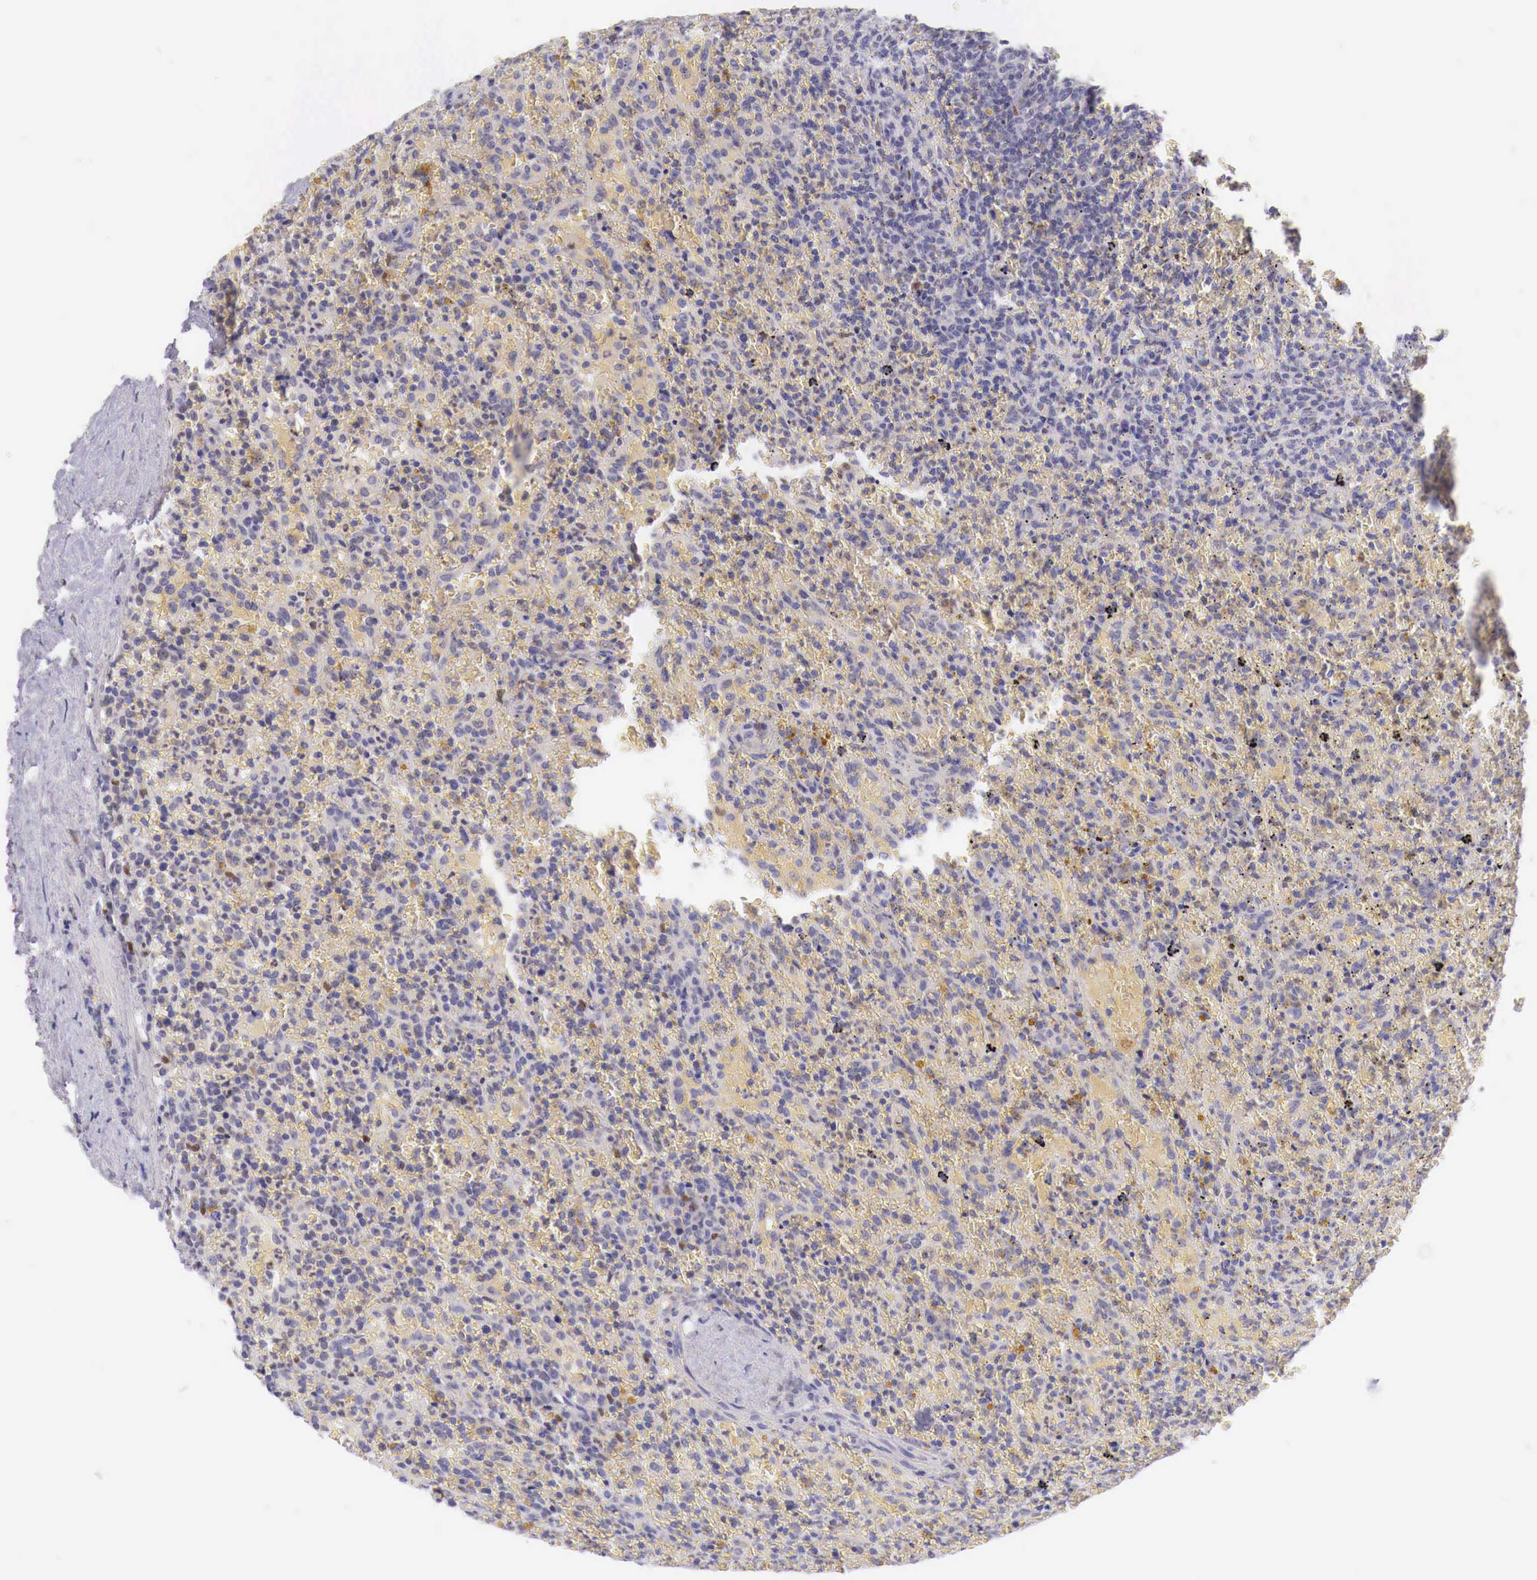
{"staining": {"intensity": "negative", "quantity": "none", "location": "none"}, "tissue": "lymphoma", "cell_type": "Tumor cells", "image_type": "cancer", "snomed": [{"axis": "morphology", "description": "Malignant lymphoma, non-Hodgkin's type, High grade"}, {"axis": "topography", "description": "Spleen"}, {"axis": "topography", "description": "Lymph node"}], "caption": "An image of human high-grade malignant lymphoma, non-Hodgkin's type is negative for staining in tumor cells.", "gene": "BCL6", "patient": {"sex": "female", "age": 70}}